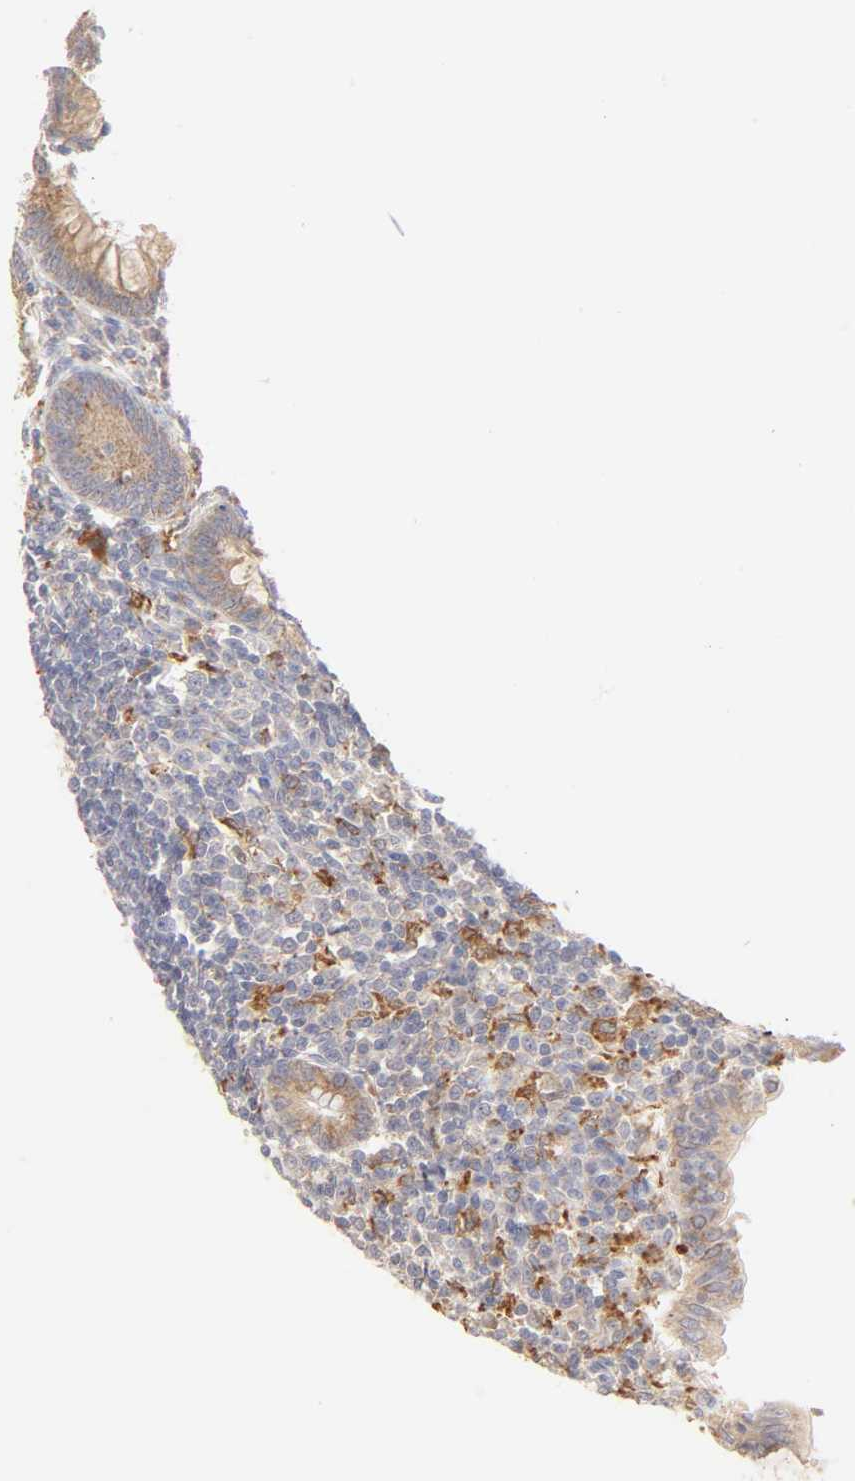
{"staining": {"intensity": "weak", "quantity": ">75%", "location": "cytoplasmic/membranous"}, "tissue": "appendix", "cell_type": "Glandular cells", "image_type": "normal", "snomed": [{"axis": "morphology", "description": "Normal tissue, NOS"}, {"axis": "topography", "description": "Appendix"}], "caption": "The photomicrograph exhibits a brown stain indicating the presence of a protein in the cytoplasmic/membranous of glandular cells in appendix. Ihc stains the protein in brown and the nuclei are stained blue.", "gene": "MTERF2", "patient": {"sex": "female", "age": 66}}